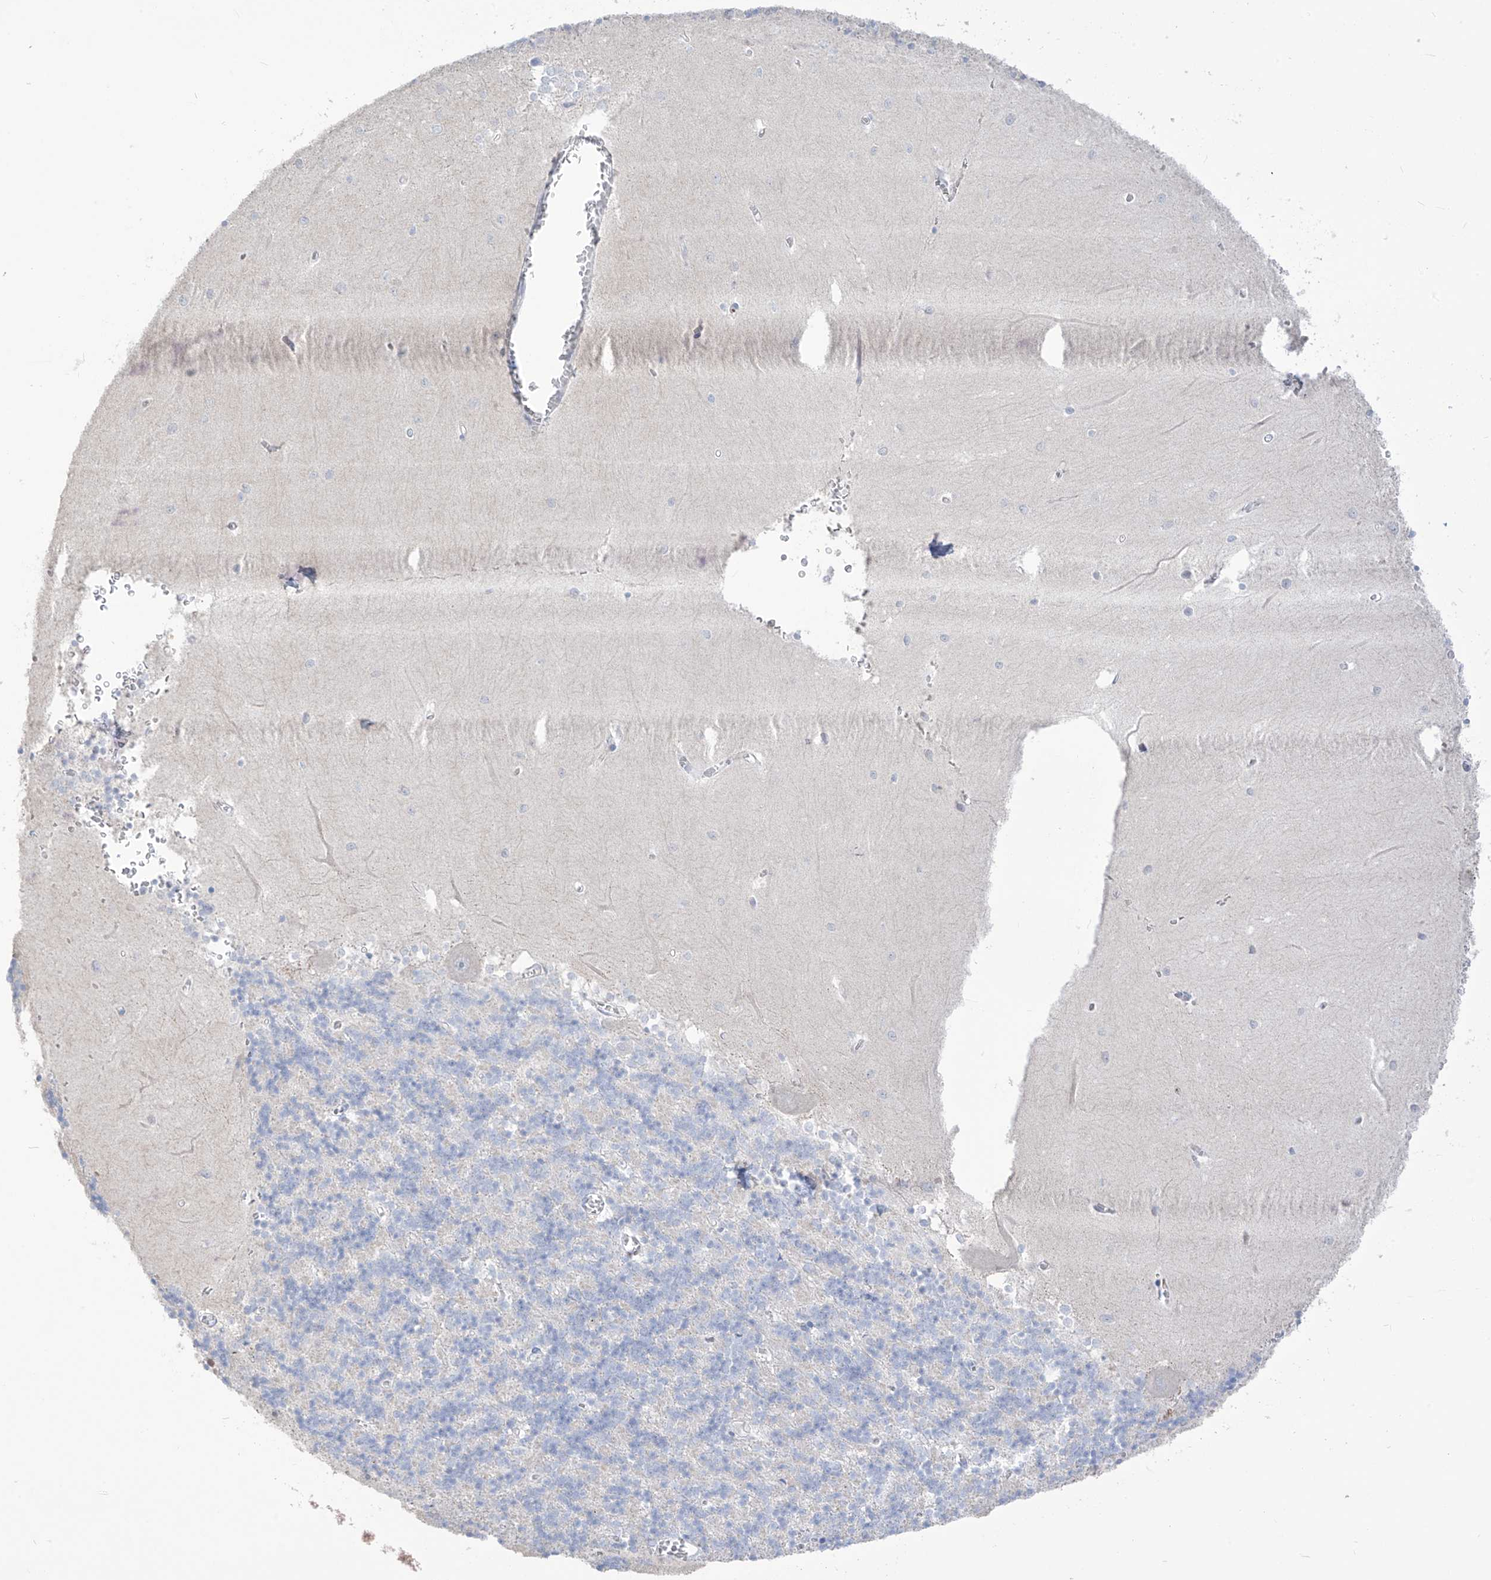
{"staining": {"intensity": "negative", "quantity": "none", "location": "none"}, "tissue": "cerebellum", "cell_type": "Cells in granular layer", "image_type": "normal", "snomed": [{"axis": "morphology", "description": "Normal tissue, NOS"}, {"axis": "topography", "description": "Cerebellum"}], "caption": "Immunohistochemistry of normal human cerebellum demonstrates no staining in cells in granular layer. (Brightfield microscopy of DAB (3,3'-diaminobenzidine) immunohistochemistry at high magnification).", "gene": "ASPRV1", "patient": {"sex": "male", "age": 37}}